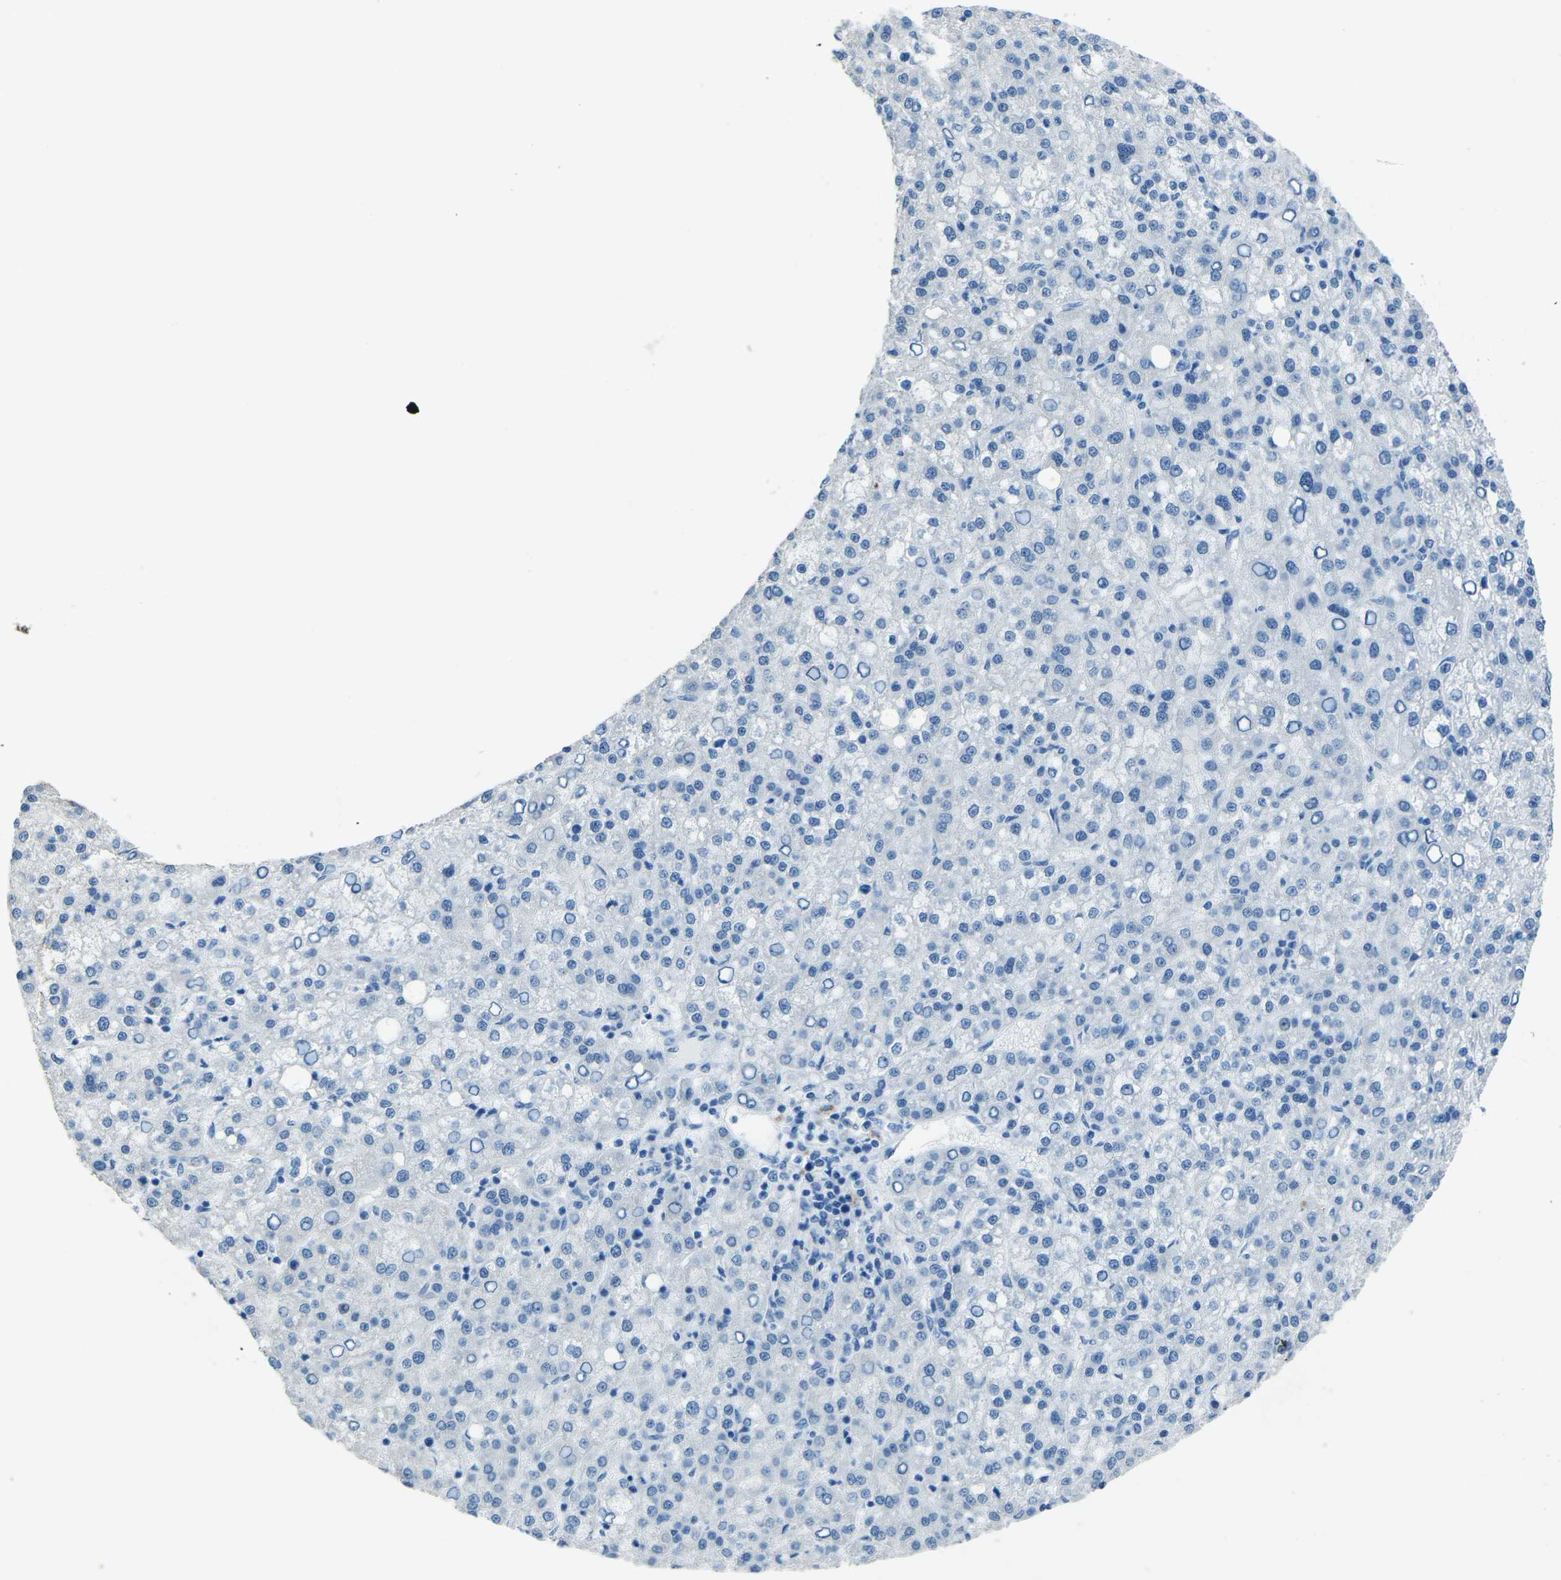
{"staining": {"intensity": "negative", "quantity": "none", "location": "none"}, "tissue": "liver cancer", "cell_type": "Tumor cells", "image_type": "cancer", "snomed": [{"axis": "morphology", "description": "Carcinoma, Hepatocellular, NOS"}, {"axis": "topography", "description": "Liver"}], "caption": "This micrograph is of hepatocellular carcinoma (liver) stained with IHC to label a protein in brown with the nuclei are counter-stained blue. There is no positivity in tumor cells.", "gene": "MYH8", "patient": {"sex": "female", "age": 58}}